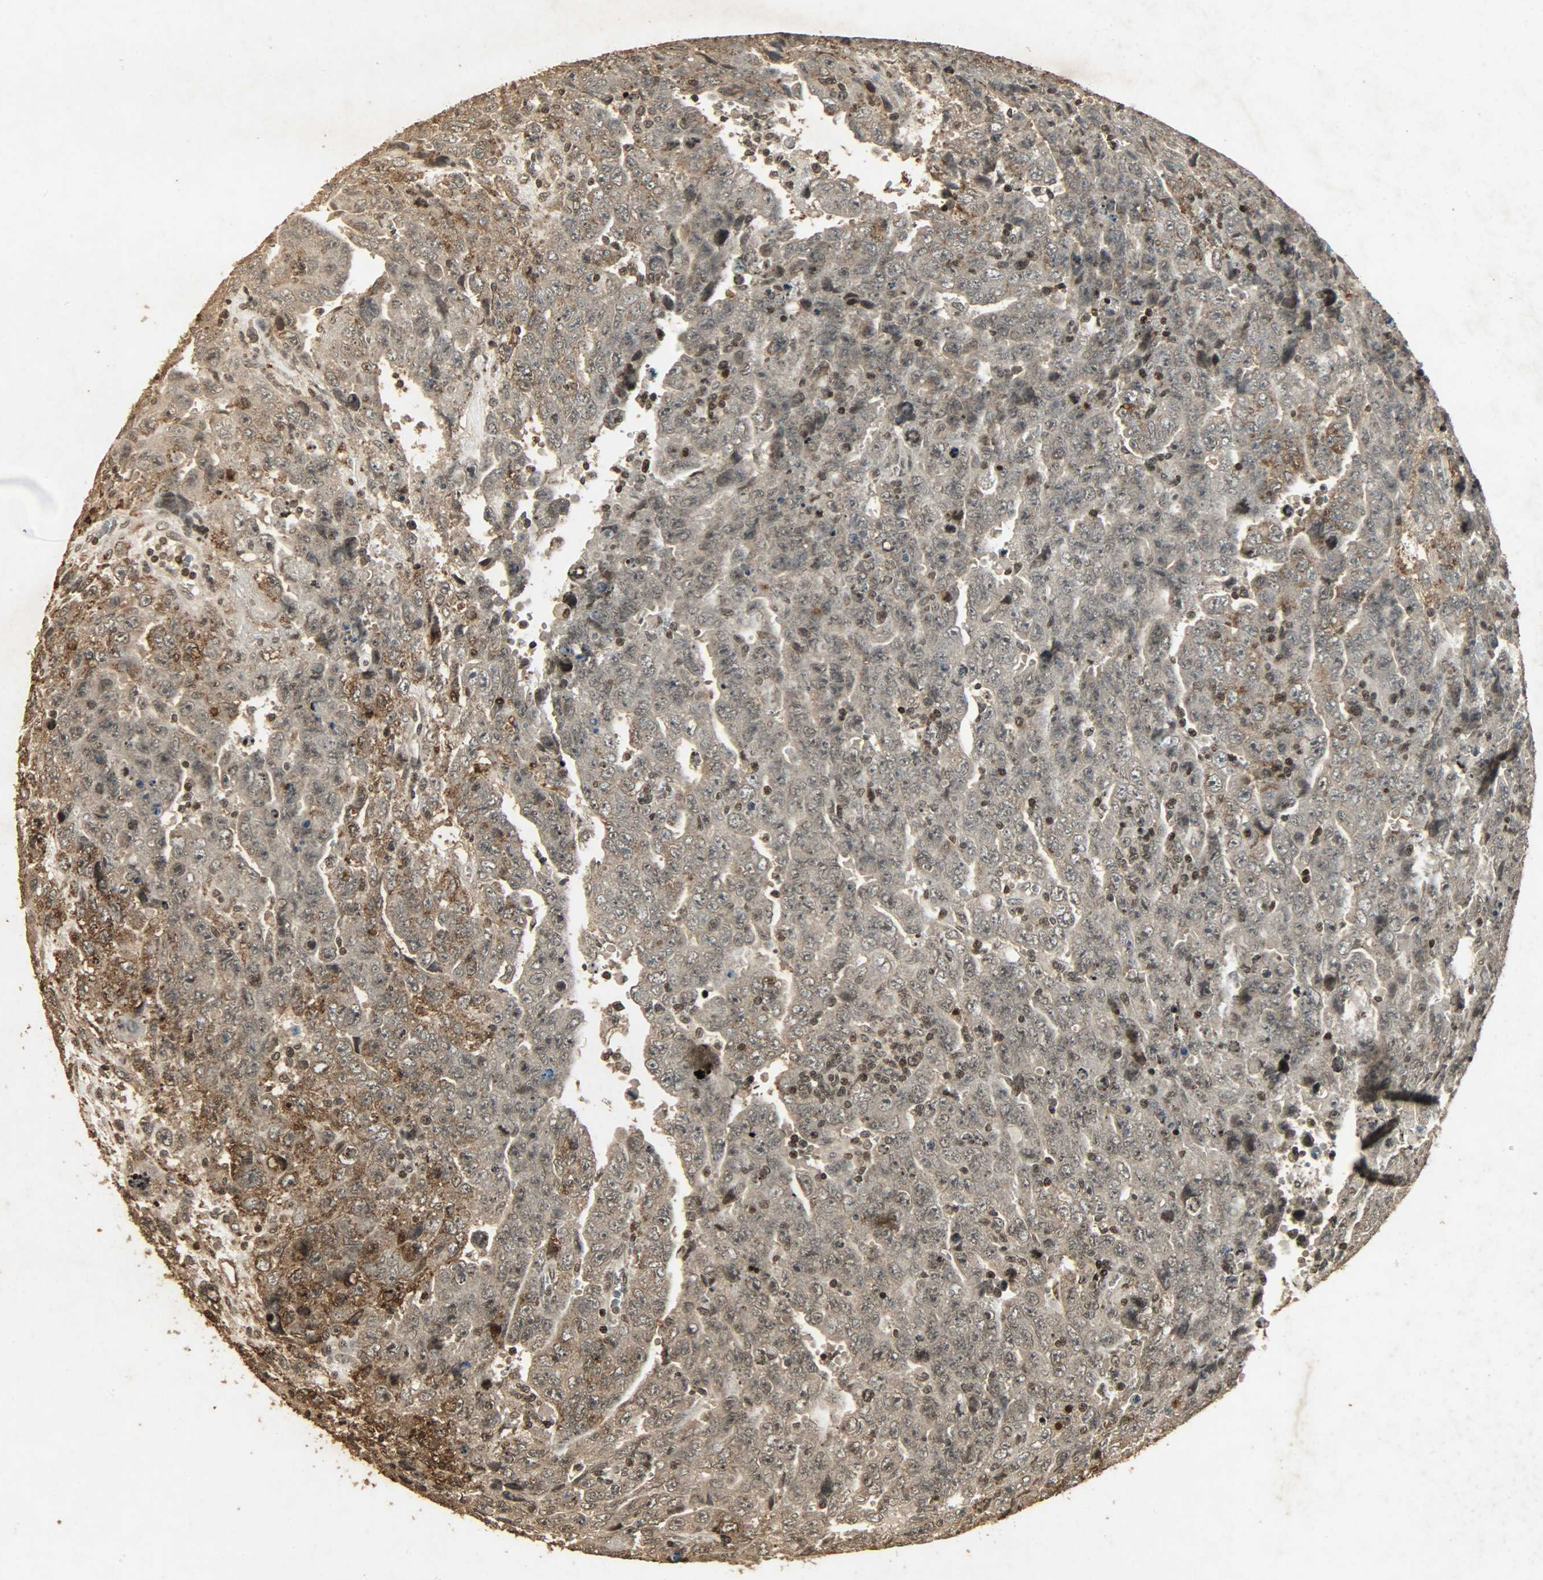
{"staining": {"intensity": "moderate", "quantity": ">75%", "location": "cytoplasmic/membranous,nuclear"}, "tissue": "testis cancer", "cell_type": "Tumor cells", "image_type": "cancer", "snomed": [{"axis": "morphology", "description": "Carcinoma, Embryonal, NOS"}, {"axis": "topography", "description": "Testis"}], "caption": "A micrograph of testis cancer (embryonal carcinoma) stained for a protein demonstrates moderate cytoplasmic/membranous and nuclear brown staining in tumor cells. Using DAB (brown) and hematoxylin (blue) stains, captured at high magnification using brightfield microscopy.", "gene": "PPP3R1", "patient": {"sex": "male", "age": 28}}